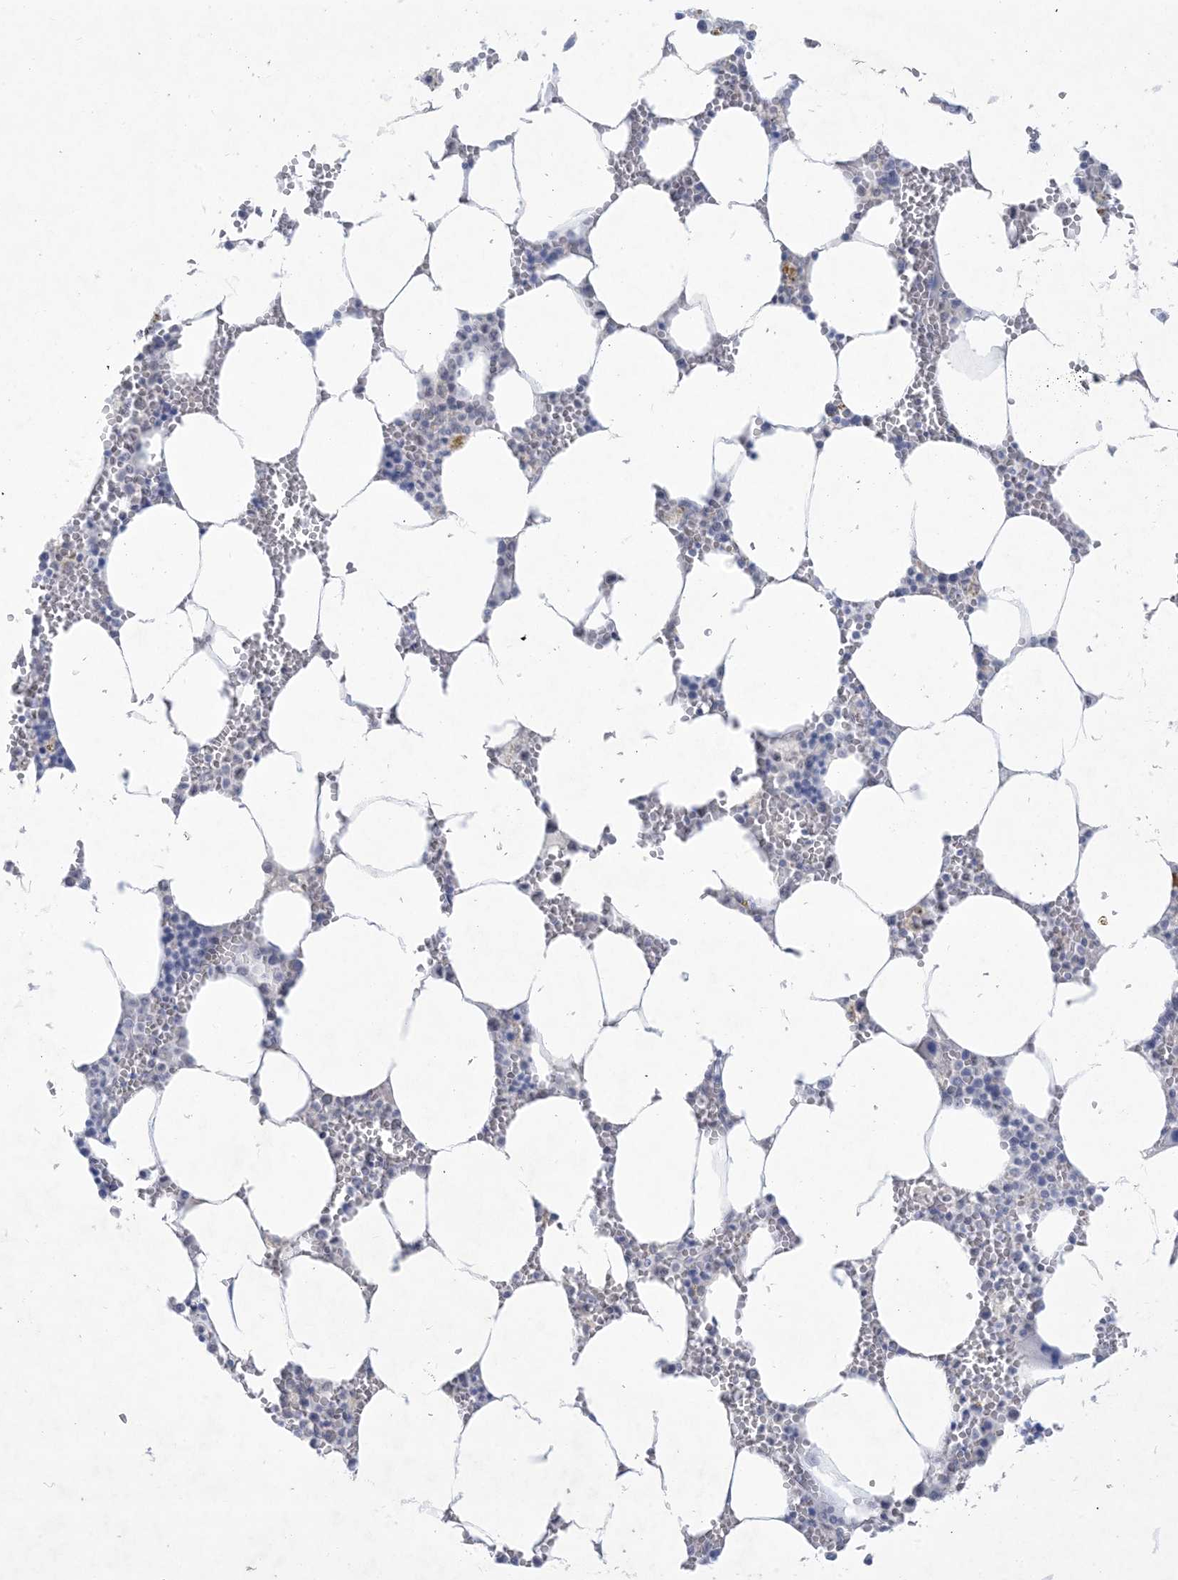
{"staining": {"intensity": "moderate", "quantity": "<25%", "location": "nuclear"}, "tissue": "bone marrow", "cell_type": "Hematopoietic cells", "image_type": "normal", "snomed": [{"axis": "morphology", "description": "Normal tissue, NOS"}, {"axis": "topography", "description": "Bone marrow"}], "caption": "IHC photomicrograph of normal bone marrow stained for a protein (brown), which displays low levels of moderate nuclear positivity in approximately <25% of hematopoietic cells.", "gene": "HOMEZ", "patient": {"sex": "male", "age": 70}}